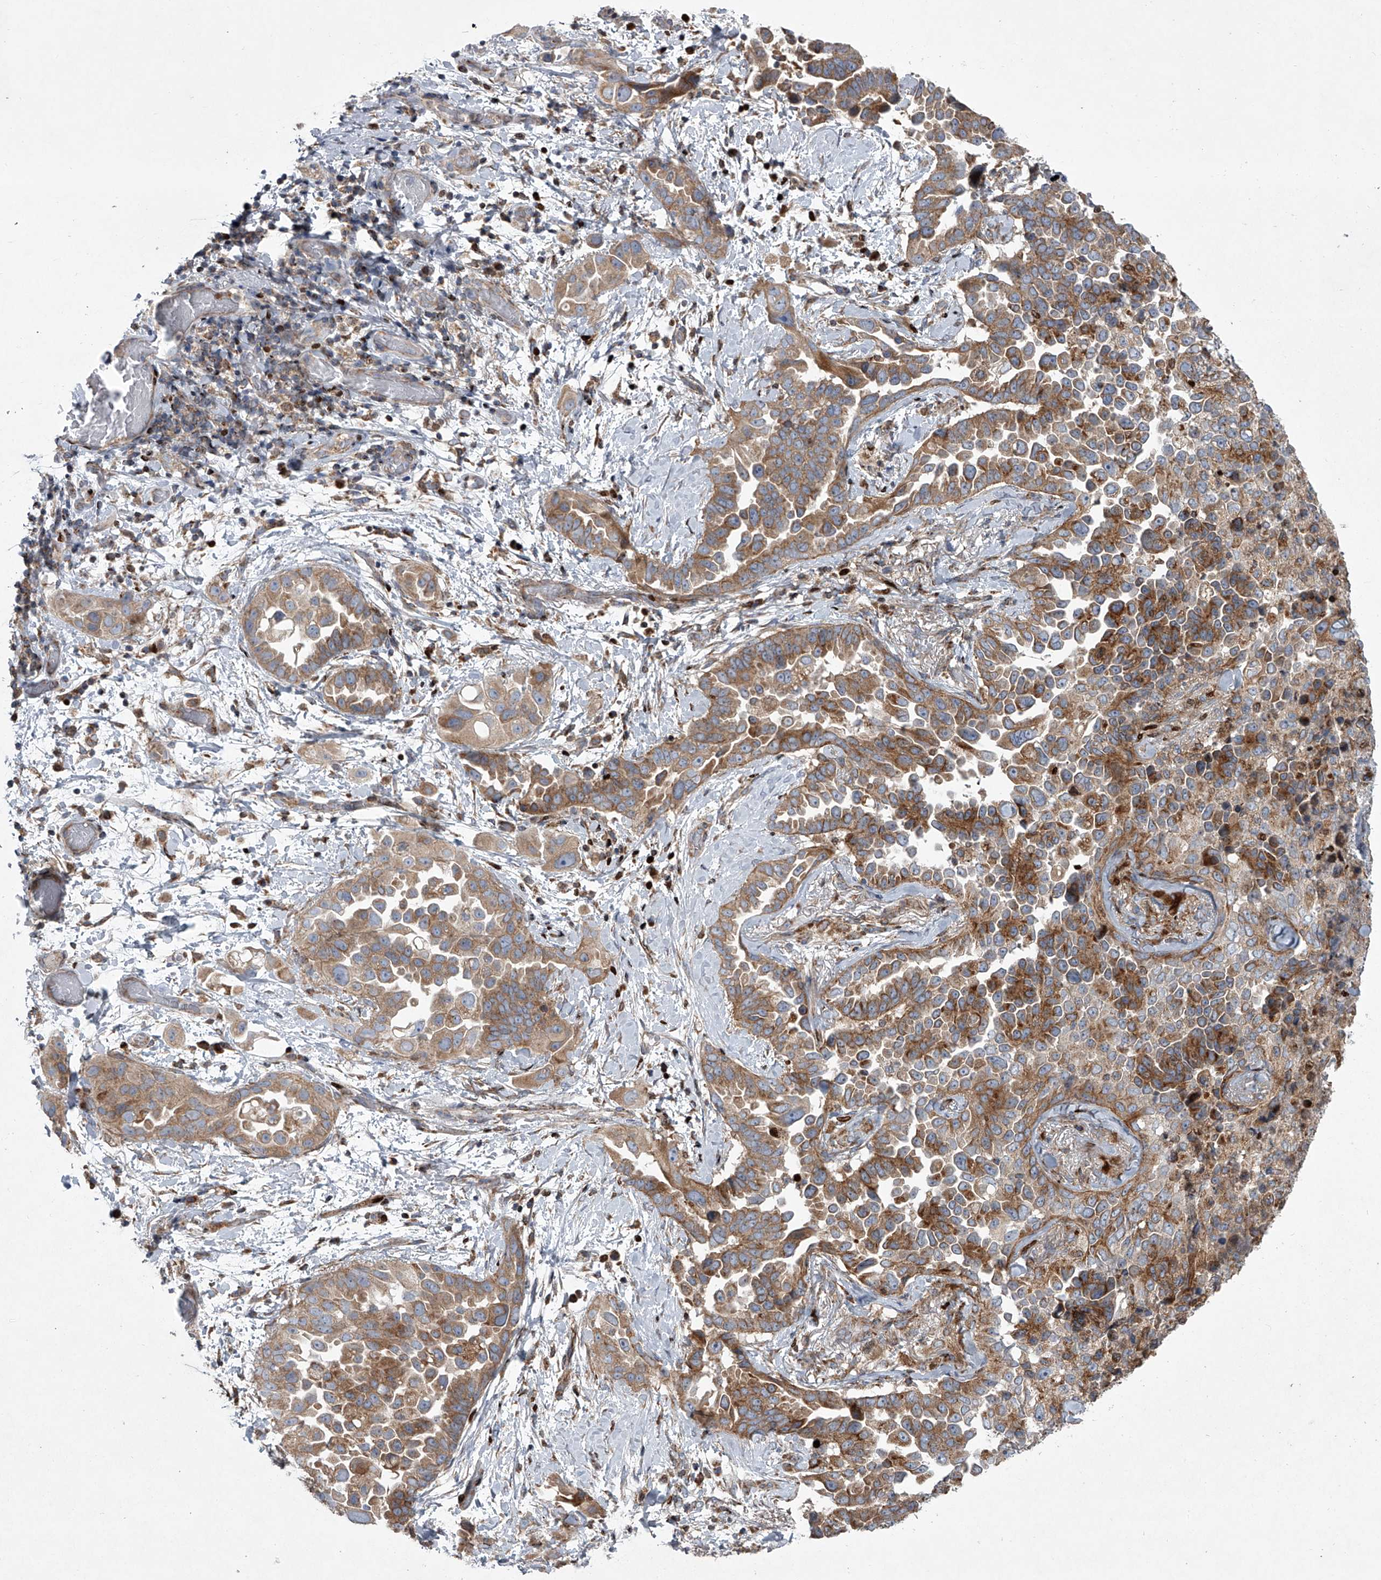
{"staining": {"intensity": "moderate", "quantity": ">75%", "location": "cytoplasmic/membranous"}, "tissue": "lung cancer", "cell_type": "Tumor cells", "image_type": "cancer", "snomed": [{"axis": "morphology", "description": "Adenocarcinoma, NOS"}, {"axis": "topography", "description": "Lung"}], "caption": "Moderate cytoplasmic/membranous staining is present in about >75% of tumor cells in adenocarcinoma (lung).", "gene": "STRADA", "patient": {"sex": "female", "age": 67}}